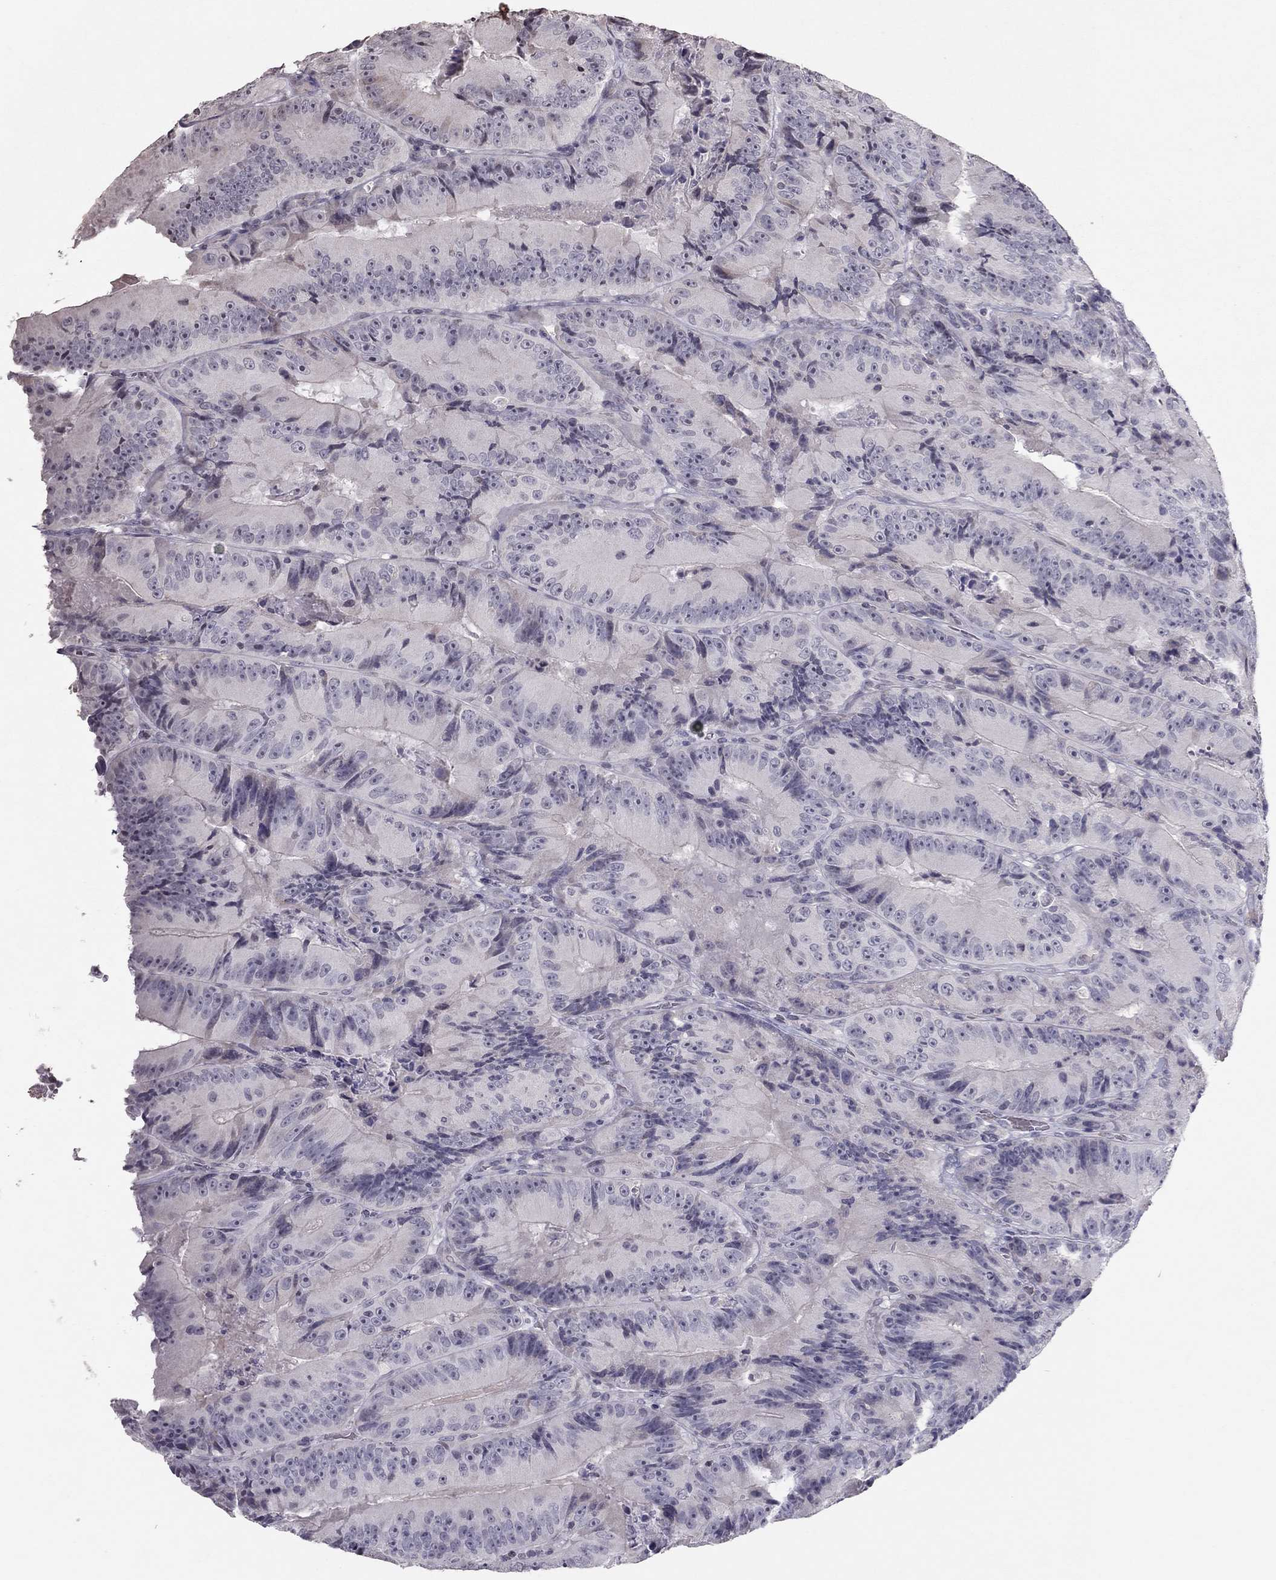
{"staining": {"intensity": "negative", "quantity": "none", "location": "none"}, "tissue": "colorectal cancer", "cell_type": "Tumor cells", "image_type": "cancer", "snomed": [{"axis": "morphology", "description": "Adenocarcinoma, NOS"}, {"axis": "topography", "description": "Colon"}], "caption": "The micrograph exhibits no staining of tumor cells in adenocarcinoma (colorectal).", "gene": "TSHB", "patient": {"sex": "female", "age": 86}}